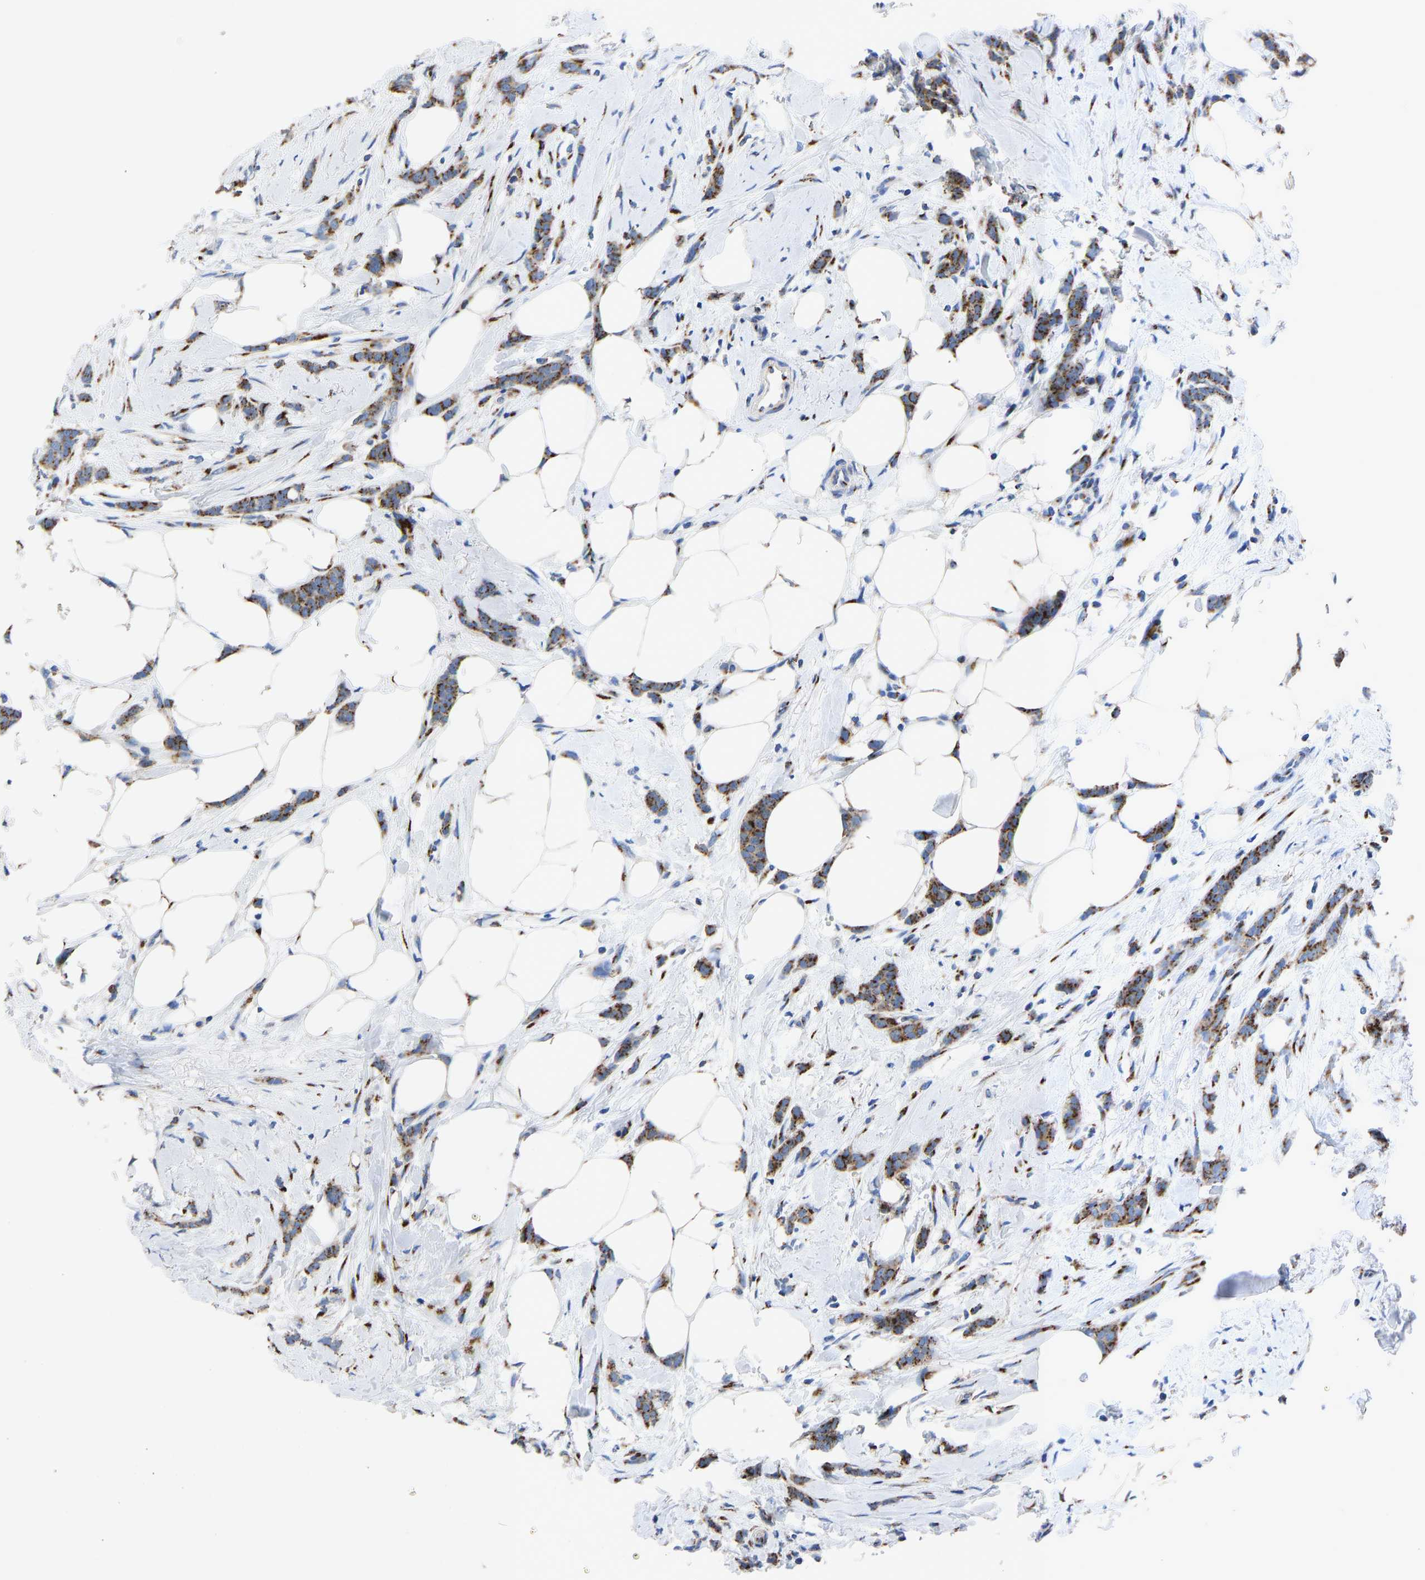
{"staining": {"intensity": "moderate", "quantity": ">75%", "location": "cytoplasmic/membranous"}, "tissue": "breast cancer", "cell_type": "Tumor cells", "image_type": "cancer", "snomed": [{"axis": "morphology", "description": "Lobular carcinoma, in situ"}, {"axis": "morphology", "description": "Lobular carcinoma"}, {"axis": "topography", "description": "Breast"}], "caption": "The histopathology image displays a brown stain indicating the presence of a protein in the cytoplasmic/membranous of tumor cells in breast lobular carcinoma in situ.", "gene": "TMEM87A", "patient": {"sex": "female", "age": 41}}